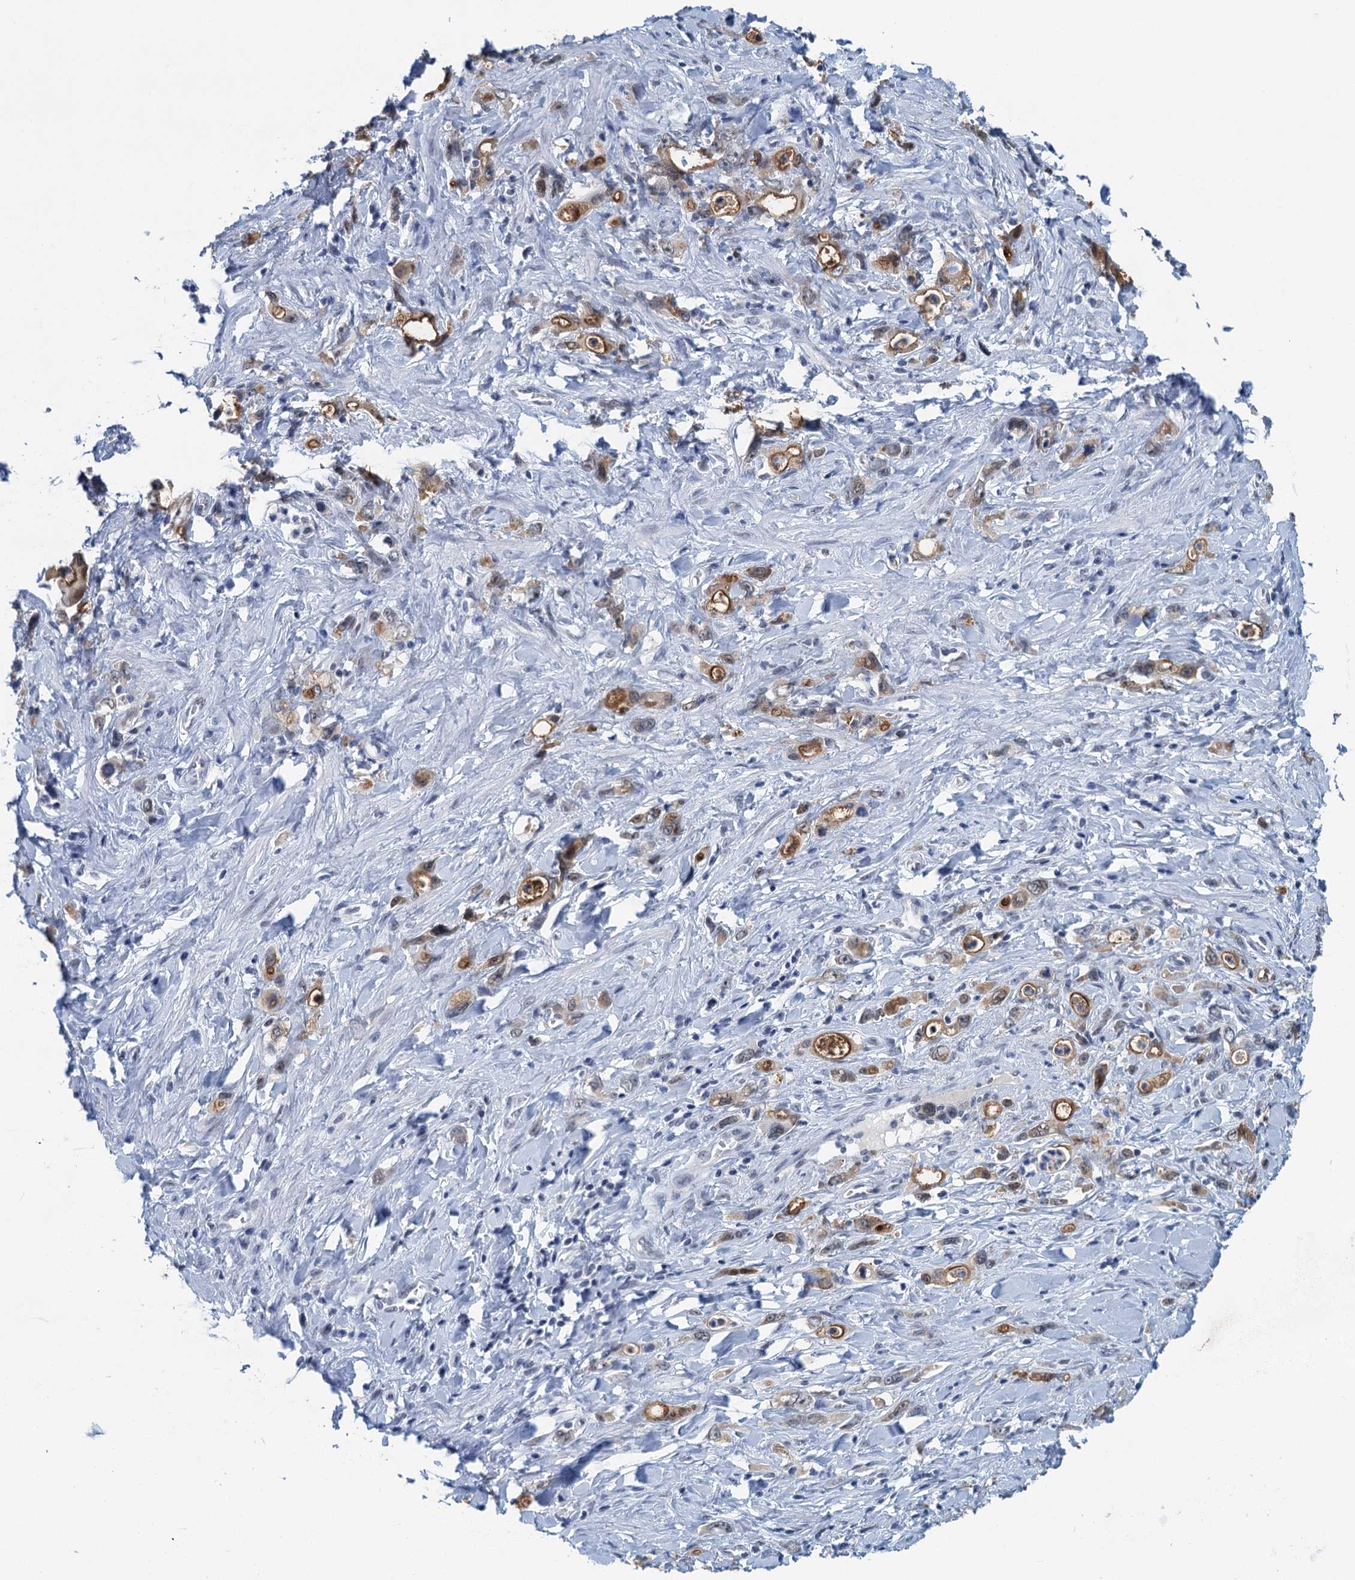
{"staining": {"intensity": "moderate", "quantity": "25%-75%", "location": "cytoplasmic/membranous"}, "tissue": "stomach cancer", "cell_type": "Tumor cells", "image_type": "cancer", "snomed": [{"axis": "morphology", "description": "Adenocarcinoma, NOS"}, {"axis": "topography", "description": "Stomach, lower"}], "caption": "Moderate cytoplasmic/membranous positivity for a protein is present in about 25%-75% of tumor cells of stomach cancer (adenocarcinoma) using immunohistochemistry (IHC).", "gene": "EPS8L1", "patient": {"sex": "female", "age": 43}}